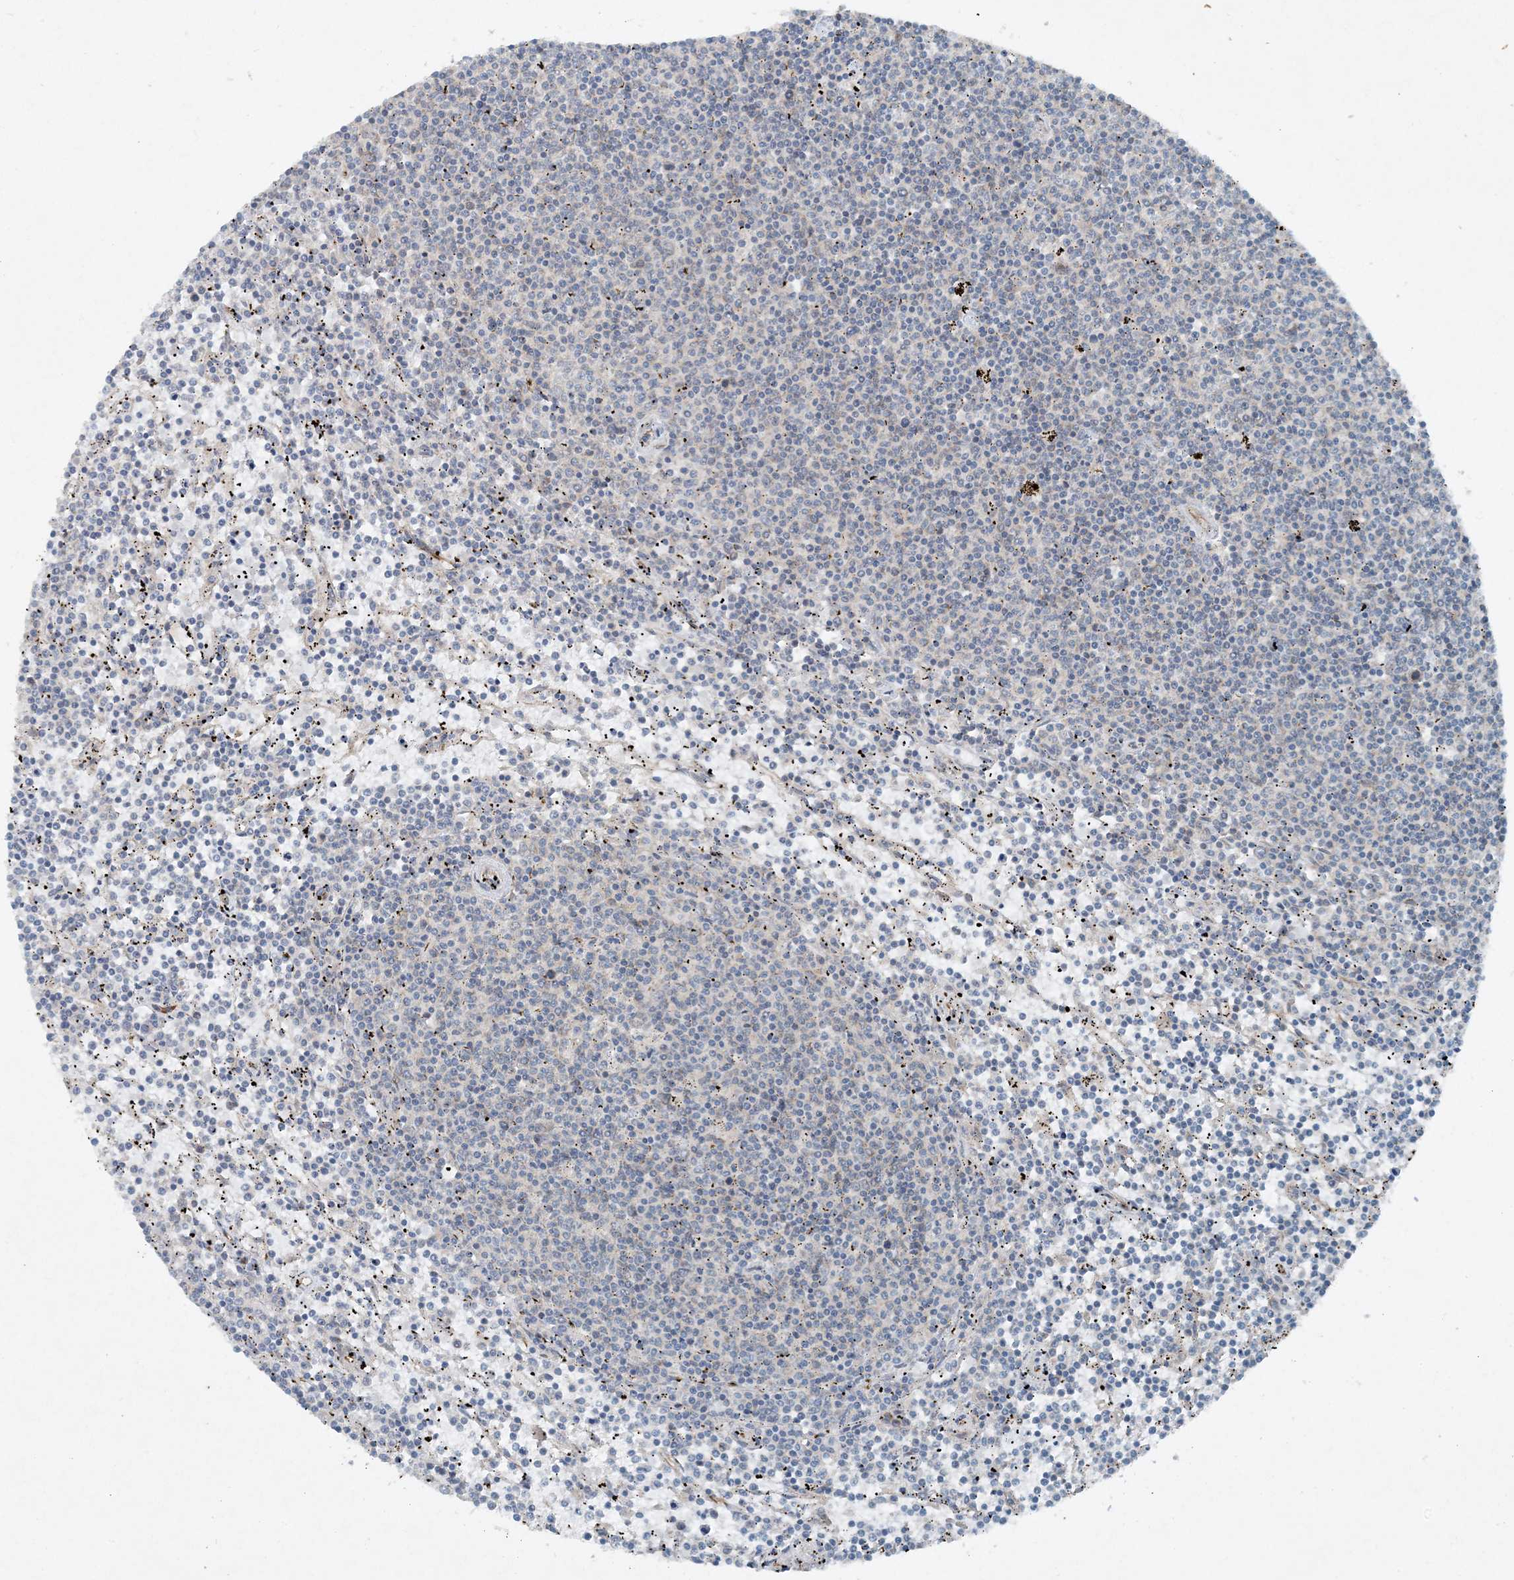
{"staining": {"intensity": "negative", "quantity": "none", "location": "none"}, "tissue": "lymphoma", "cell_type": "Tumor cells", "image_type": "cancer", "snomed": [{"axis": "morphology", "description": "Malignant lymphoma, non-Hodgkin's type, Low grade"}, {"axis": "topography", "description": "Spleen"}], "caption": "High magnification brightfield microscopy of malignant lymphoma, non-Hodgkin's type (low-grade) stained with DAB (brown) and counterstained with hematoxylin (blue): tumor cells show no significant expression.", "gene": "MITD1", "patient": {"sex": "female", "age": 50}}